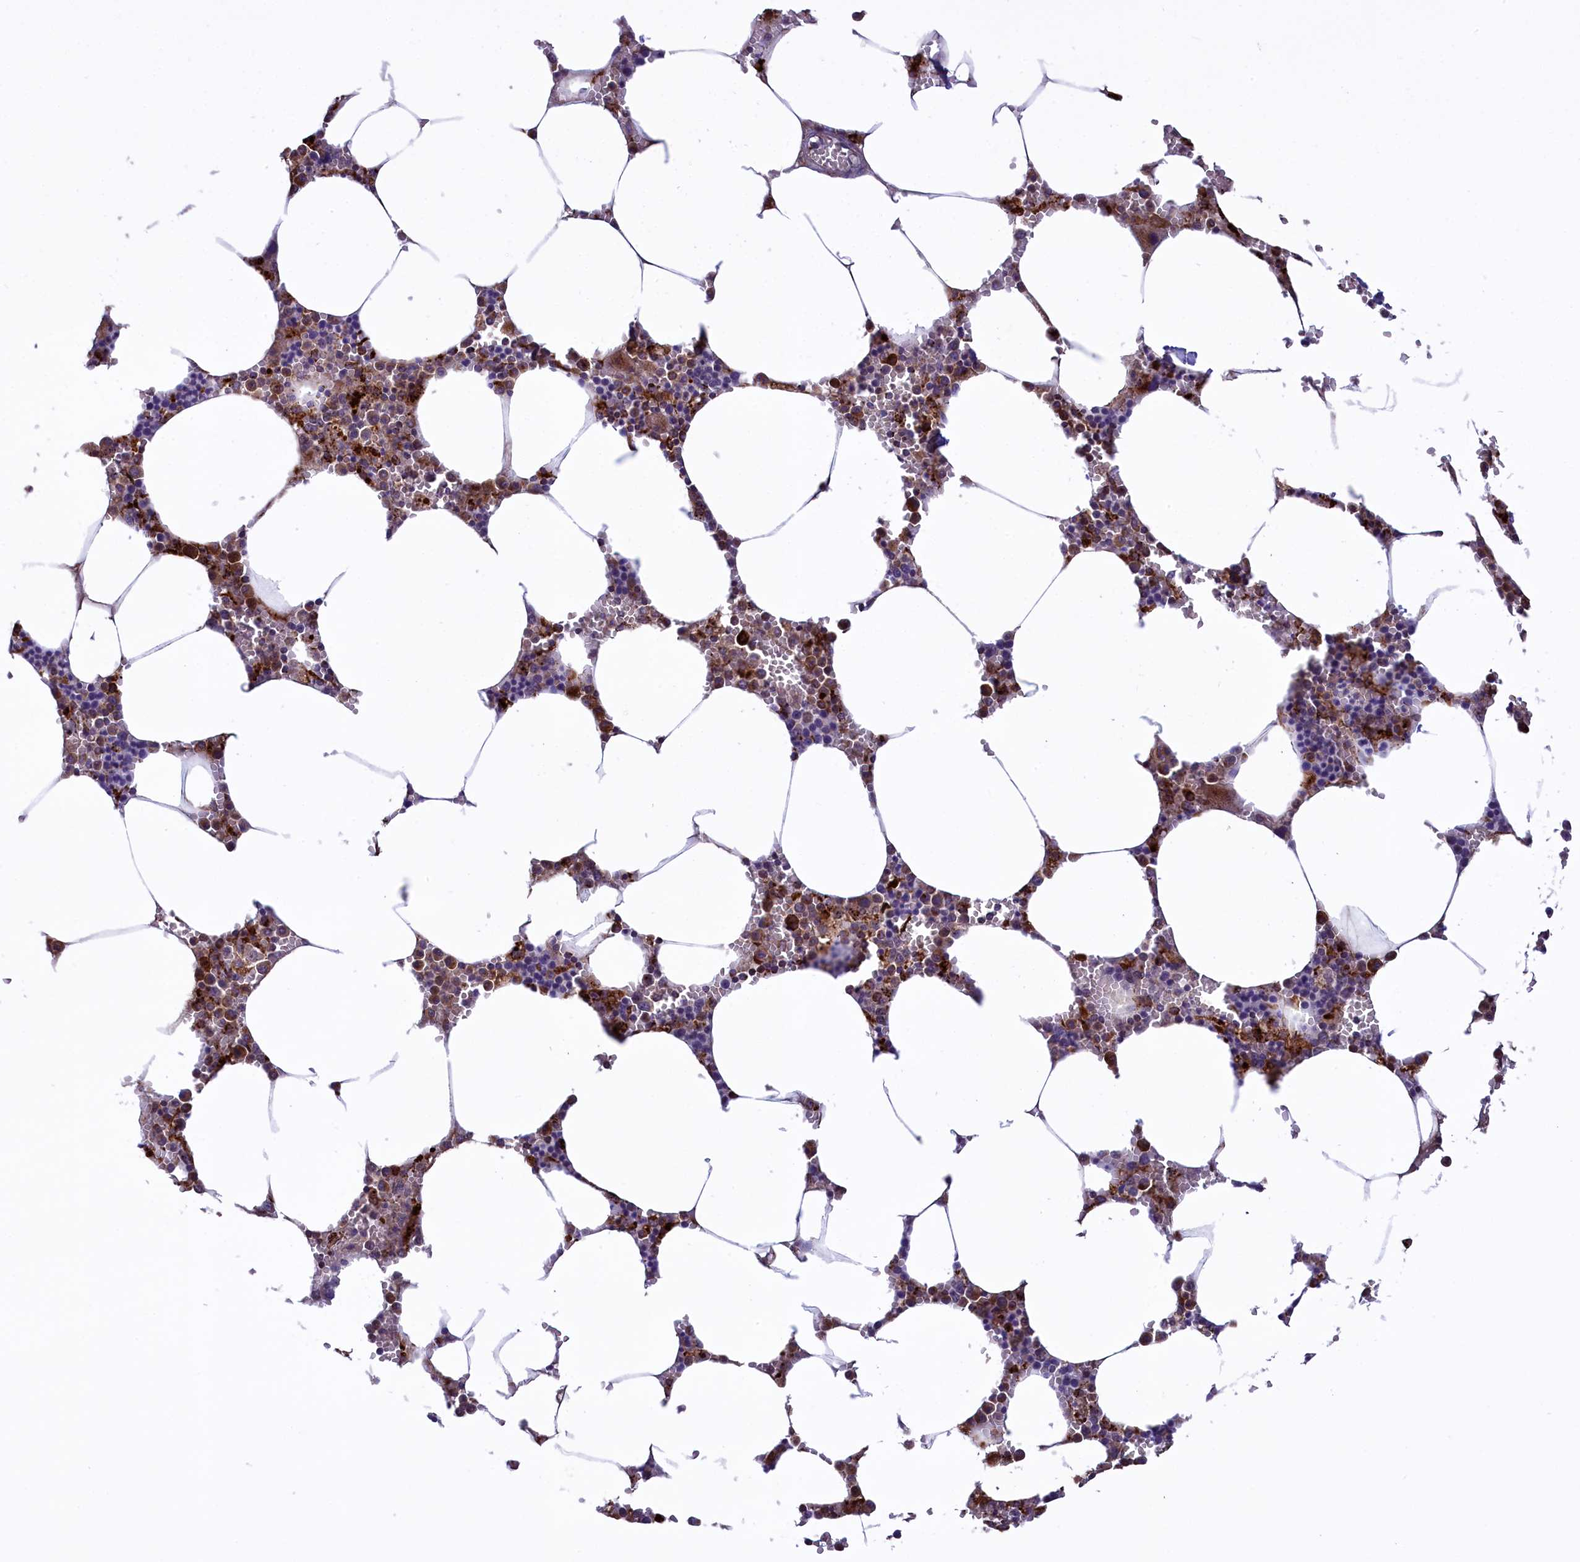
{"staining": {"intensity": "moderate", "quantity": "25%-75%", "location": "cytoplasmic/membranous"}, "tissue": "bone marrow", "cell_type": "Hematopoietic cells", "image_type": "normal", "snomed": [{"axis": "morphology", "description": "Normal tissue, NOS"}, {"axis": "topography", "description": "Bone marrow"}], "caption": "A high-resolution image shows IHC staining of benign bone marrow, which displays moderate cytoplasmic/membranous staining in about 25%-75% of hematopoietic cells. Nuclei are stained in blue.", "gene": "MAN2B1", "patient": {"sex": "male", "age": 70}}